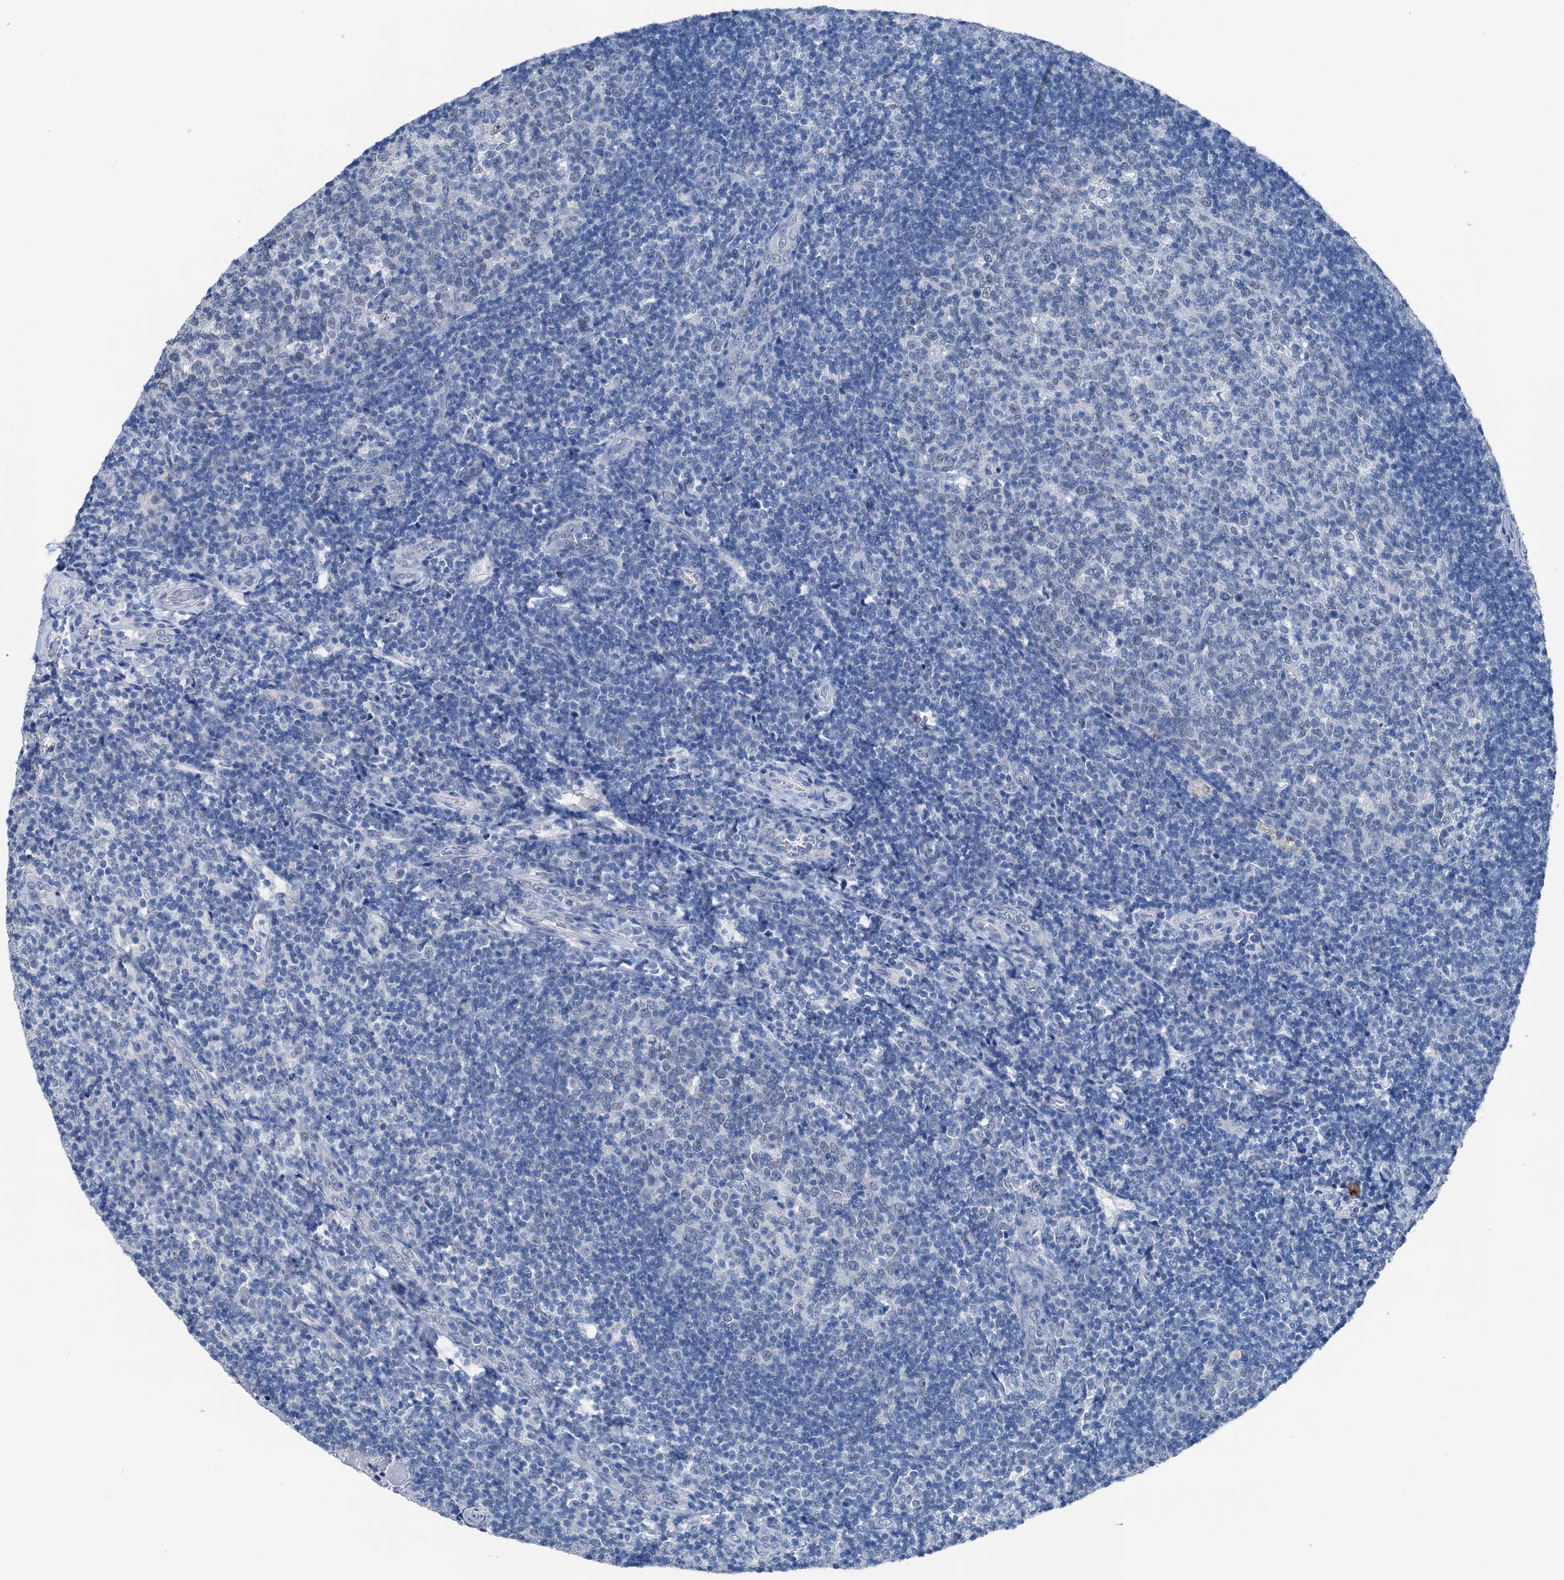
{"staining": {"intensity": "negative", "quantity": "none", "location": "none"}, "tissue": "tonsil", "cell_type": "Germinal center cells", "image_type": "normal", "snomed": [{"axis": "morphology", "description": "Normal tissue, NOS"}, {"axis": "topography", "description": "Tonsil"}], "caption": "A photomicrograph of human tonsil is negative for staining in germinal center cells.", "gene": "CBLN3", "patient": {"sex": "female", "age": 10}}